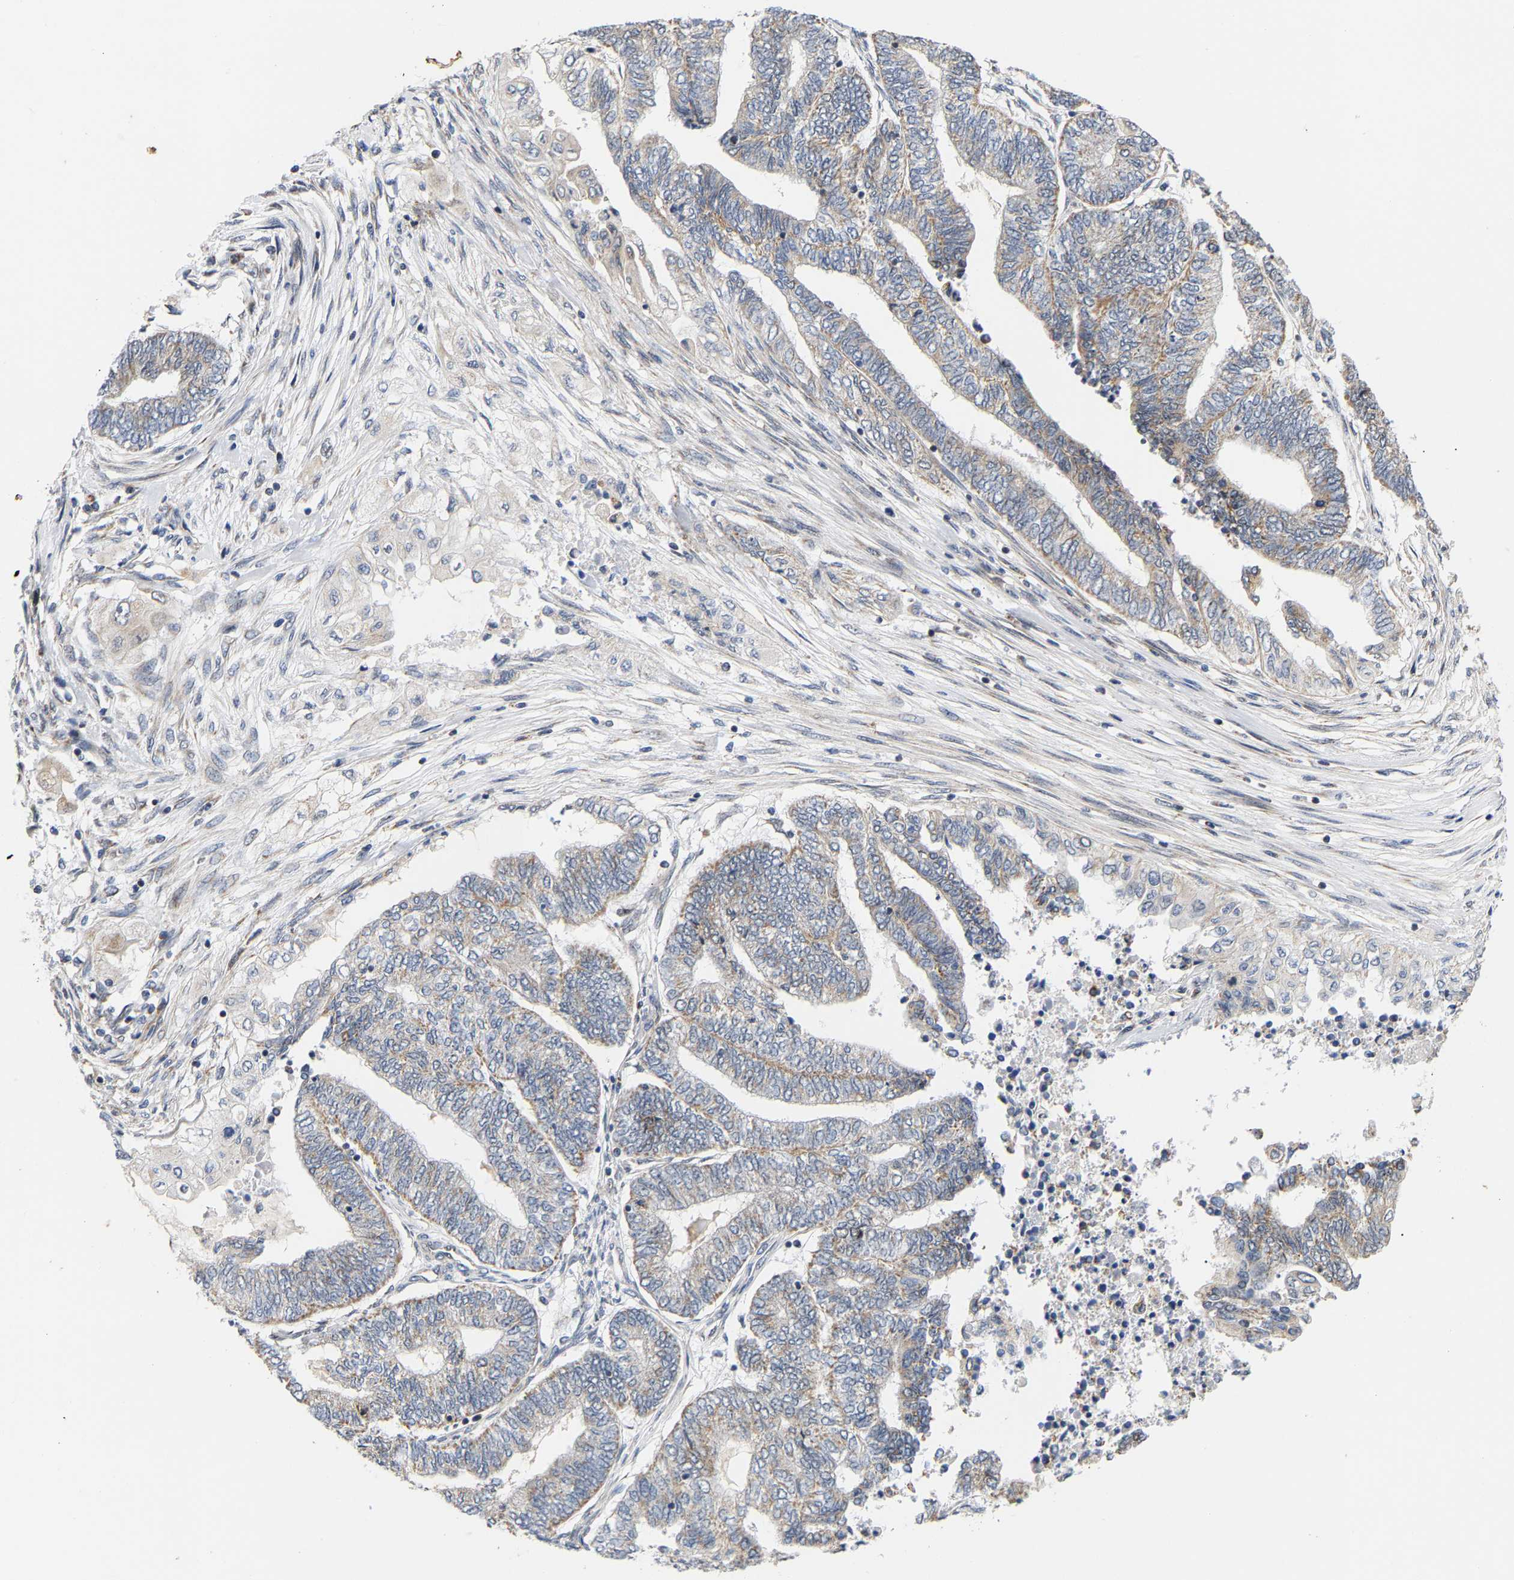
{"staining": {"intensity": "weak", "quantity": ">75%", "location": "cytoplasmic/membranous"}, "tissue": "endometrial cancer", "cell_type": "Tumor cells", "image_type": "cancer", "snomed": [{"axis": "morphology", "description": "Adenocarcinoma, NOS"}, {"axis": "topography", "description": "Uterus"}, {"axis": "topography", "description": "Endometrium"}], "caption": "An image showing weak cytoplasmic/membranous staining in approximately >75% of tumor cells in endometrial cancer (adenocarcinoma), as visualized by brown immunohistochemical staining.", "gene": "PCNT", "patient": {"sex": "female", "age": 70}}